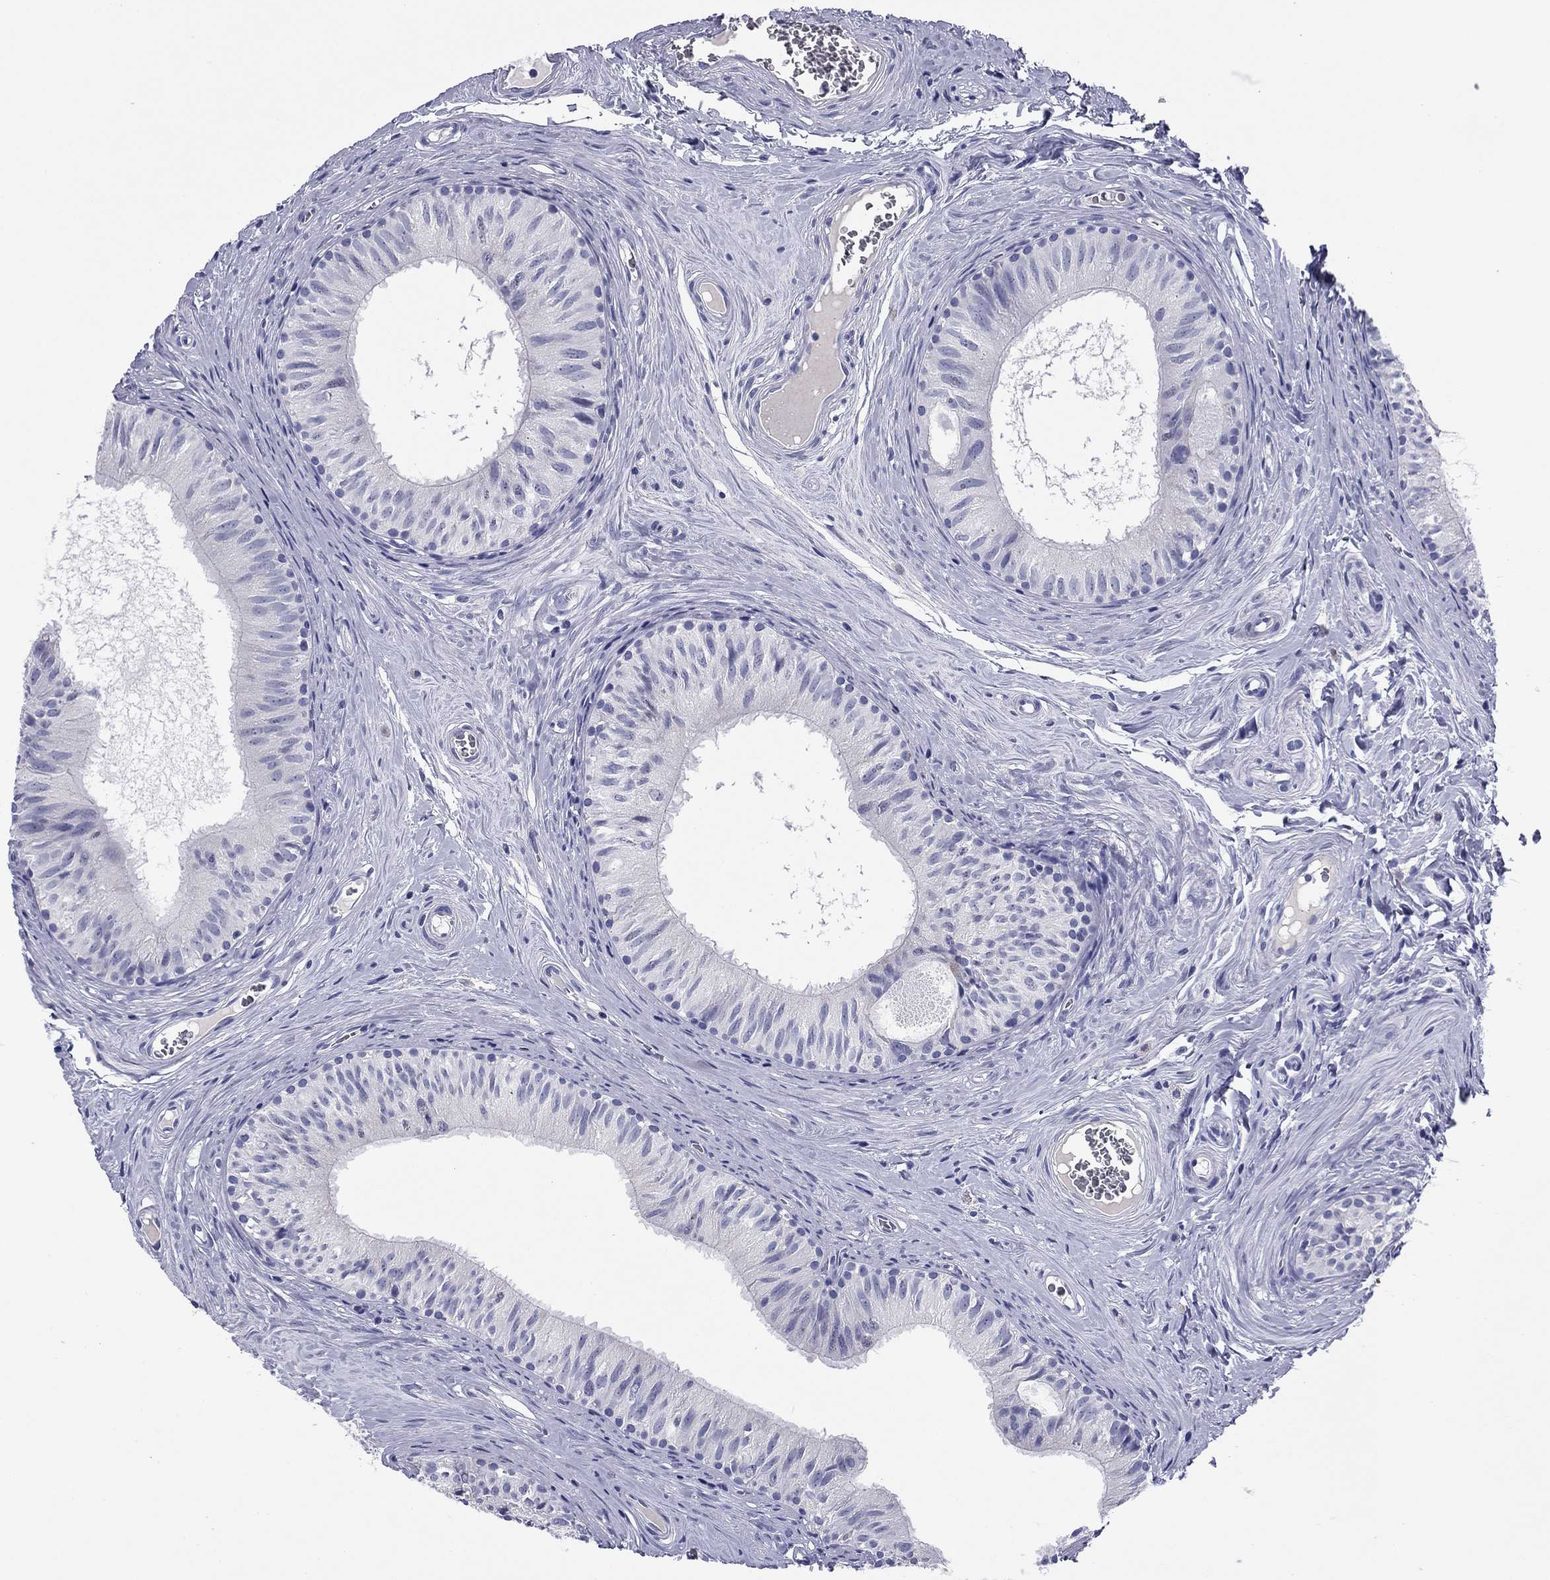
{"staining": {"intensity": "negative", "quantity": "none", "location": "none"}, "tissue": "epididymis", "cell_type": "Glandular cells", "image_type": "normal", "snomed": [{"axis": "morphology", "description": "Normal tissue, NOS"}, {"axis": "topography", "description": "Epididymis"}], "caption": "There is no significant positivity in glandular cells of epididymis.", "gene": "ABCC2", "patient": {"sex": "male", "age": 52}}